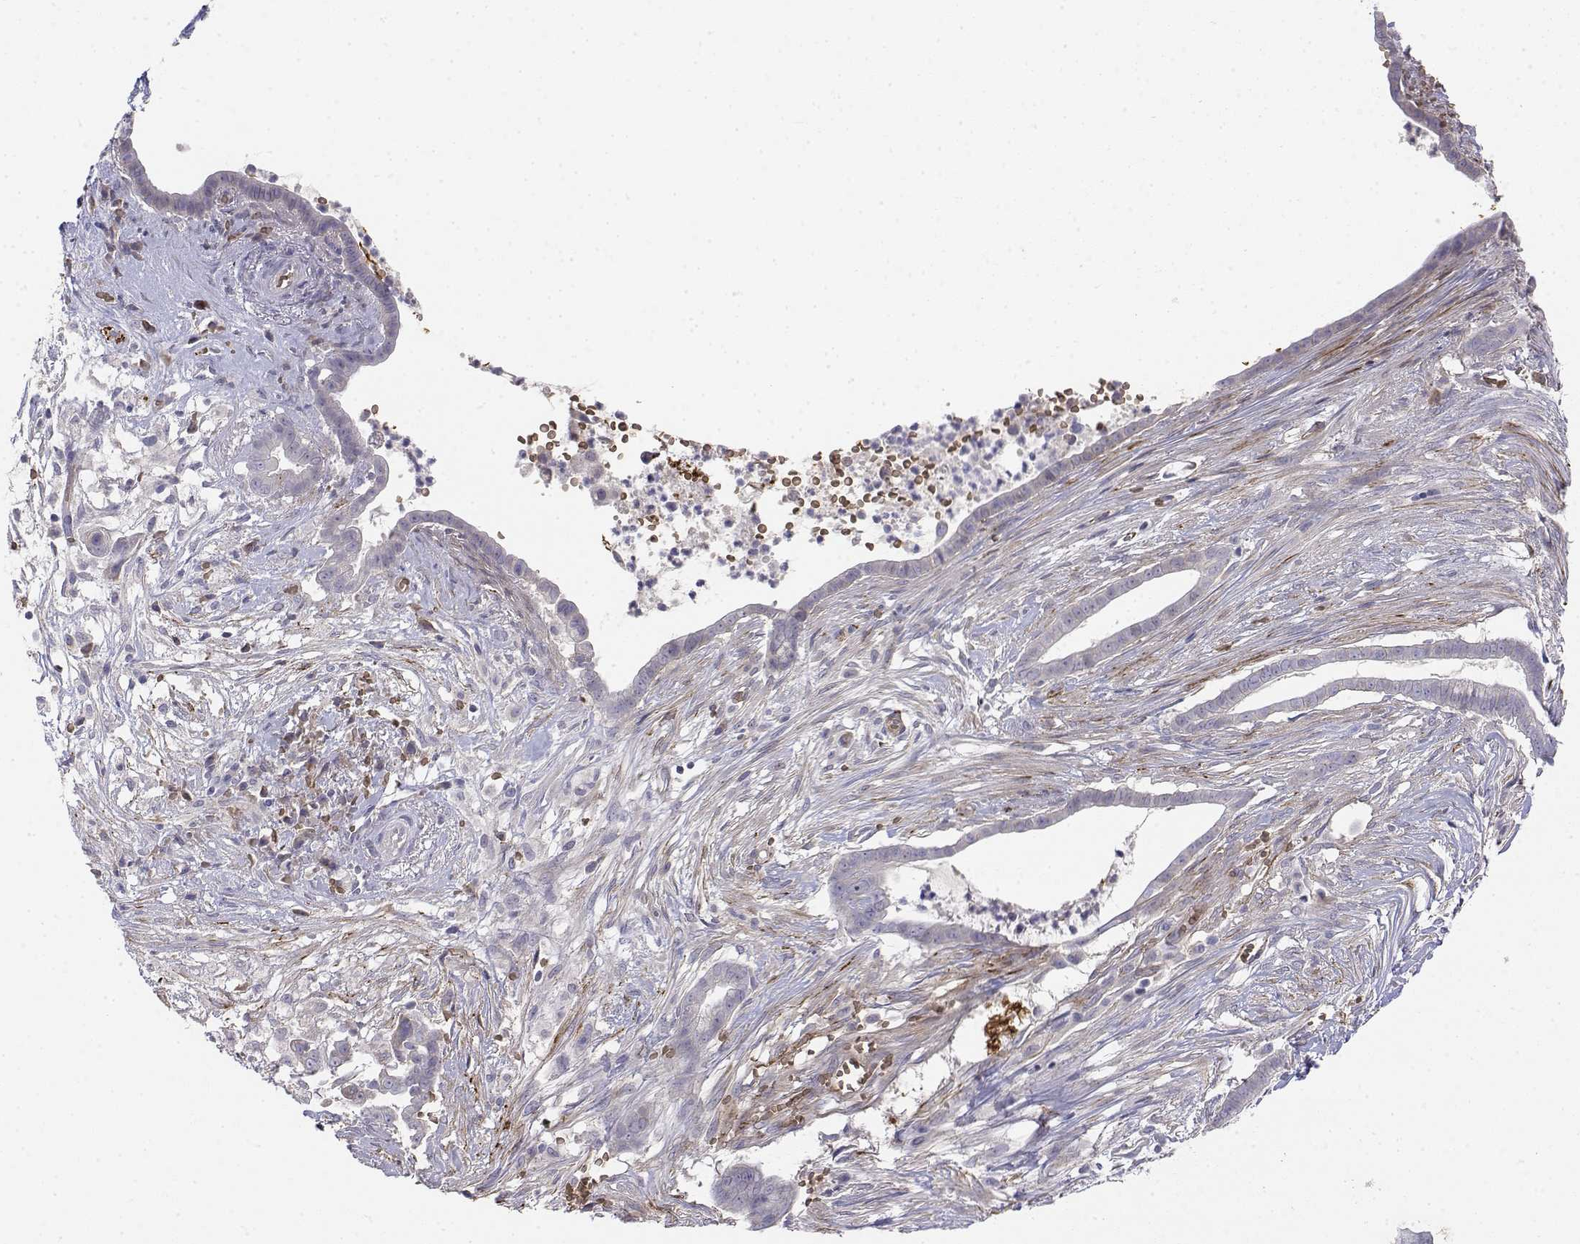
{"staining": {"intensity": "negative", "quantity": "none", "location": "none"}, "tissue": "pancreatic cancer", "cell_type": "Tumor cells", "image_type": "cancer", "snomed": [{"axis": "morphology", "description": "Adenocarcinoma, NOS"}, {"axis": "topography", "description": "Pancreas"}], "caption": "Immunohistochemistry of adenocarcinoma (pancreatic) reveals no expression in tumor cells.", "gene": "CADM1", "patient": {"sex": "male", "age": 61}}